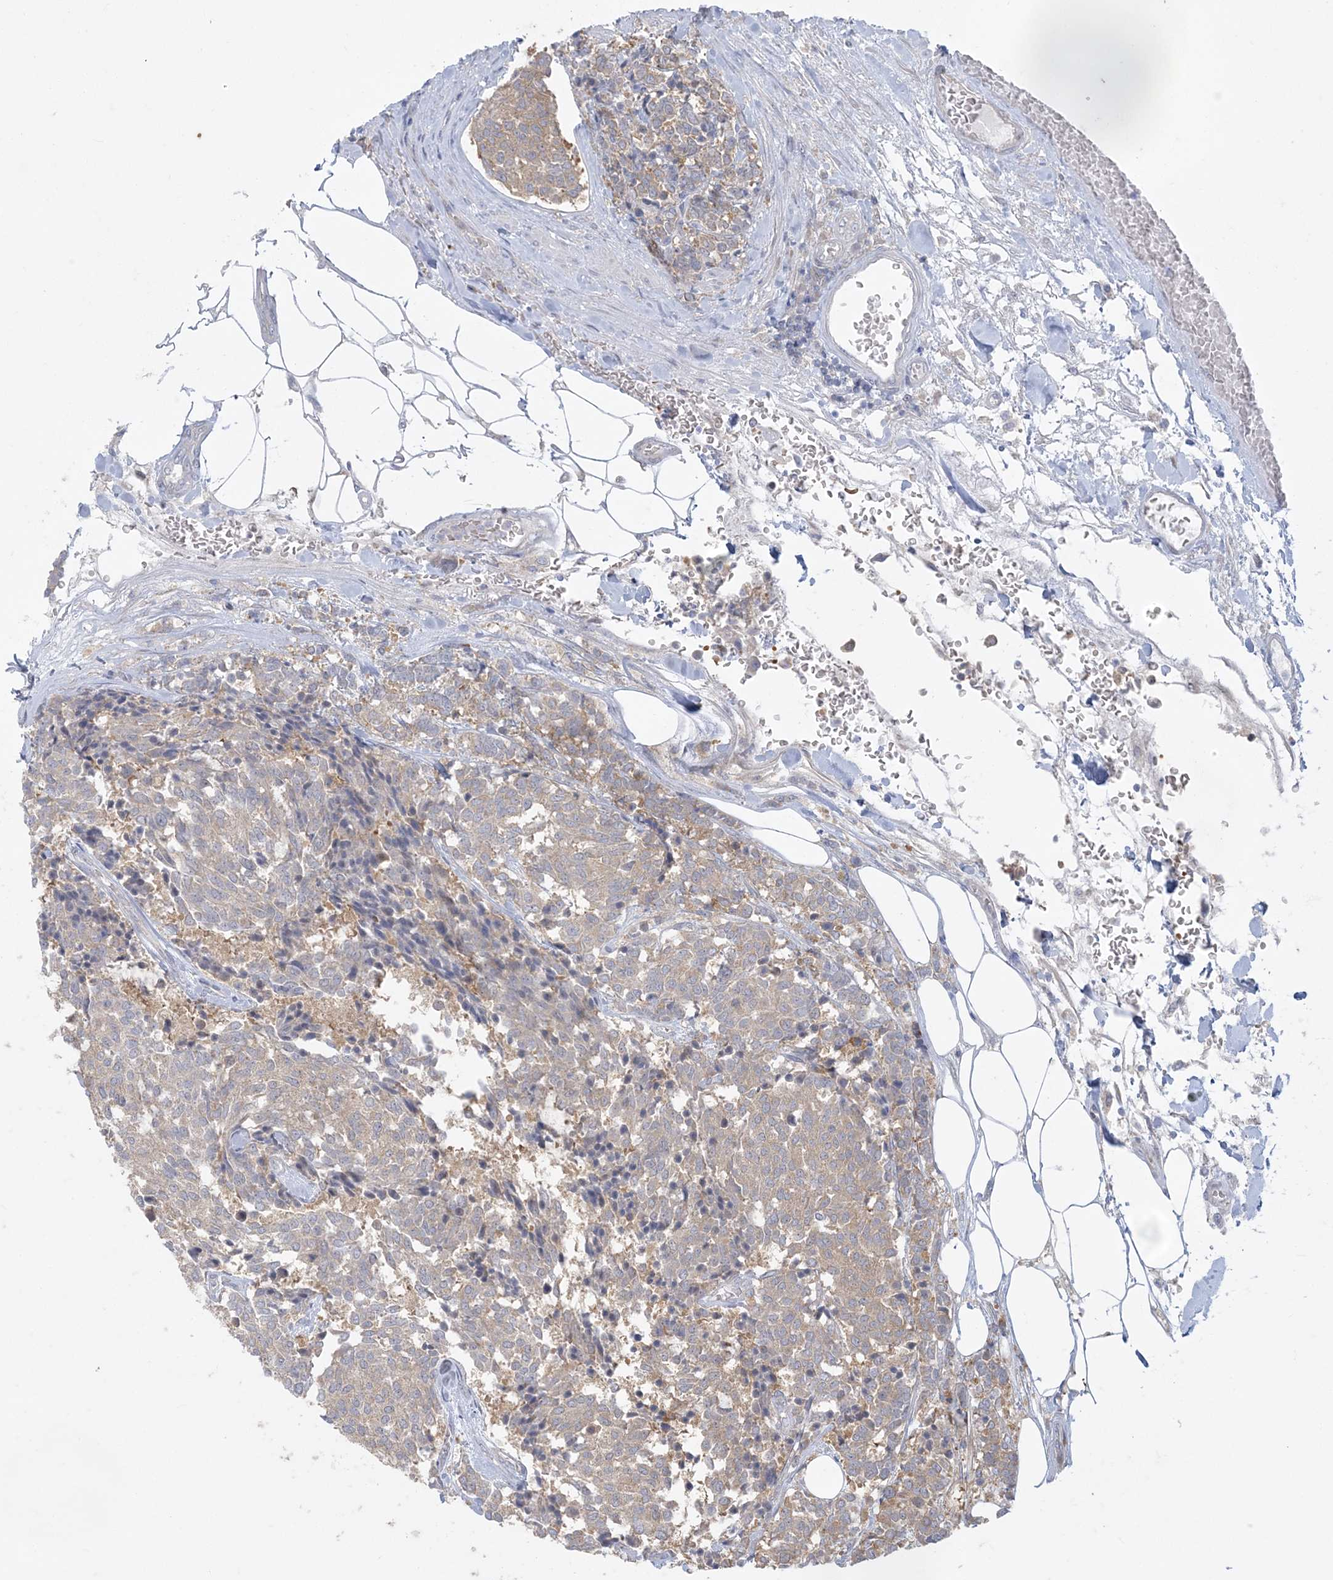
{"staining": {"intensity": "moderate", "quantity": "25%-75%", "location": "cytoplasmic/membranous"}, "tissue": "carcinoid", "cell_type": "Tumor cells", "image_type": "cancer", "snomed": [{"axis": "morphology", "description": "Carcinoid, malignant, NOS"}, {"axis": "topography", "description": "Pancreas"}], "caption": "Immunohistochemical staining of human carcinoid demonstrates medium levels of moderate cytoplasmic/membranous protein expression in approximately 25%-75% of tumor cells.", "gene": "ZC3H6", "patient": {"sex": "female", "age": 54}}